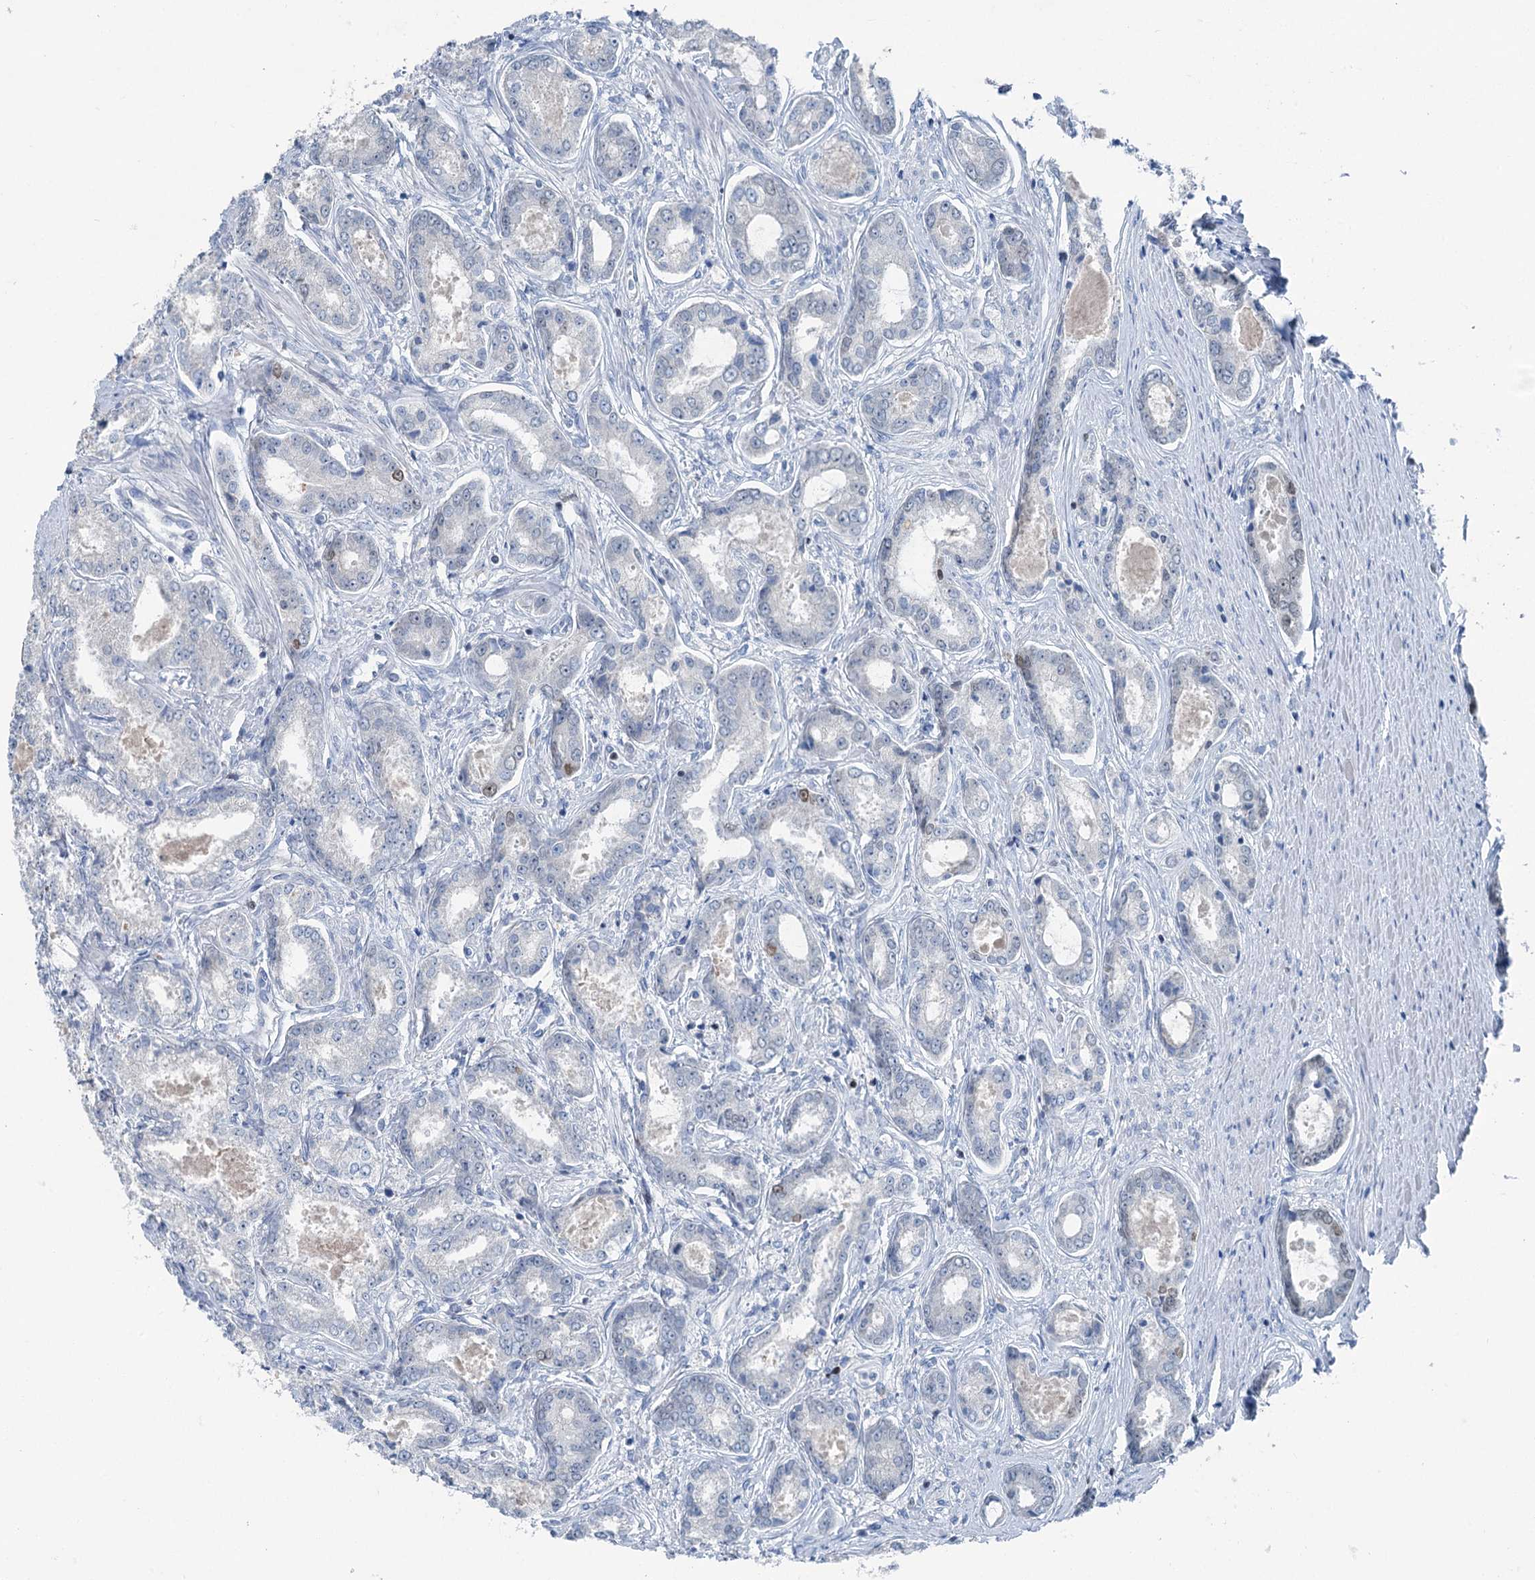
{"staining": {"intensity": "moderate", "quantity": "<25%", "location": "nuclear"}, "tissue": "prostate cancer", "cell_type": "Tumor cells", "image_type": "cancer", "snomed": [{"axis": "morphology", "description": "Adenocarcinoma, Low grade"}, {"axis": "topography", "description": "Prostate"}], "caption": "Protein staining of prostate cancer (low-grade adenocarcinoma) tissue shows moderate nuclear expression in about <25% of tumor cells.", "gene": "ELP4", "patient": {"sex": "male", "age": 68}}